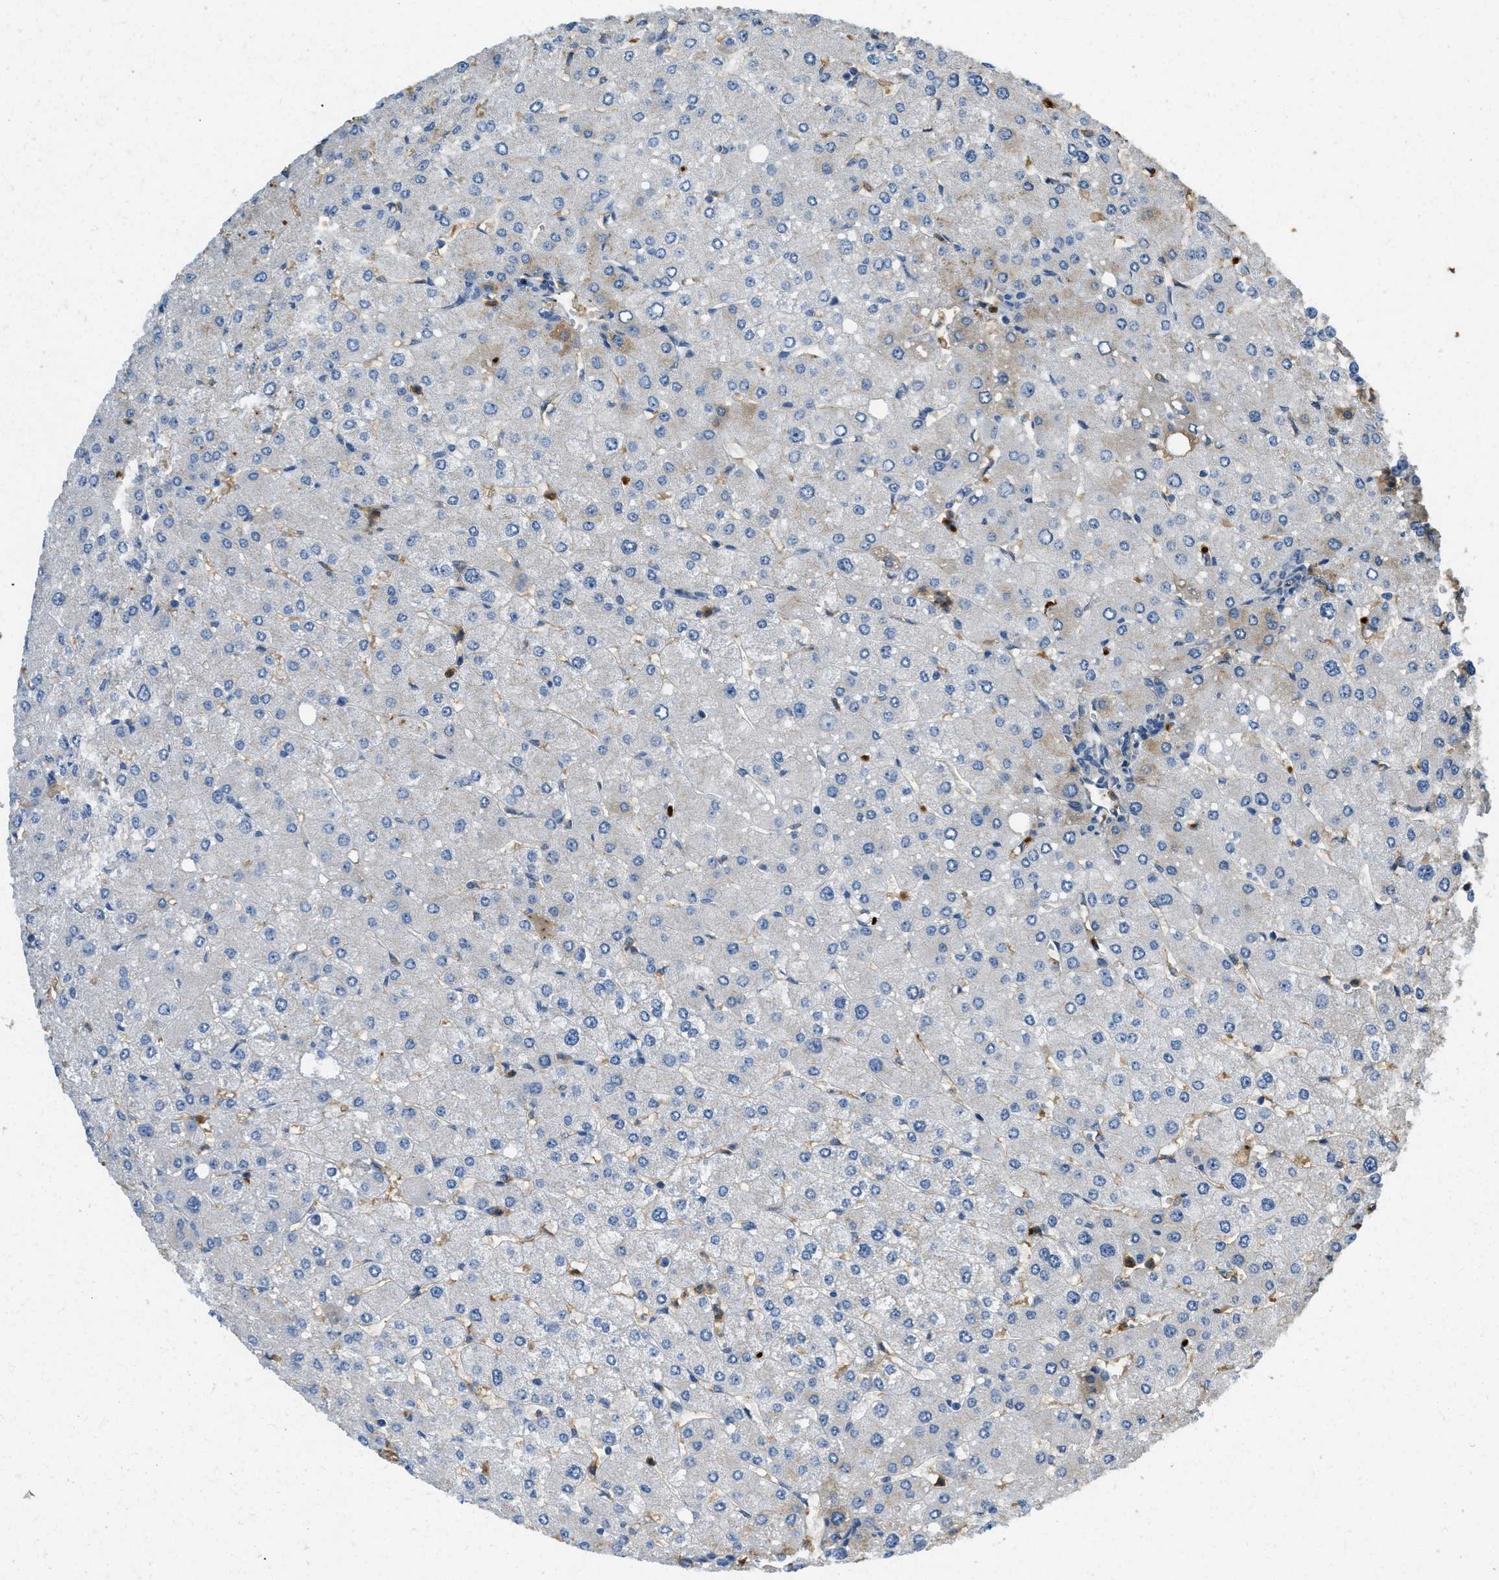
{"staining": {"intensity": "negative", "quantity": "none", "location": "none"}, "tissue": "liver", "cell_type": "Cholangiocytes", "image_type": "normal", "snomed": [{"axis": "morphology", "description": "Normal tissue, NOS"}, {"axis": "topography", "description": "Liver"}], "caption": "Image shows no significant protein expression in cholangiocytes of benign liver.", "gene": "PRTN3", "patient": {"sex": "male", "age": 55}}